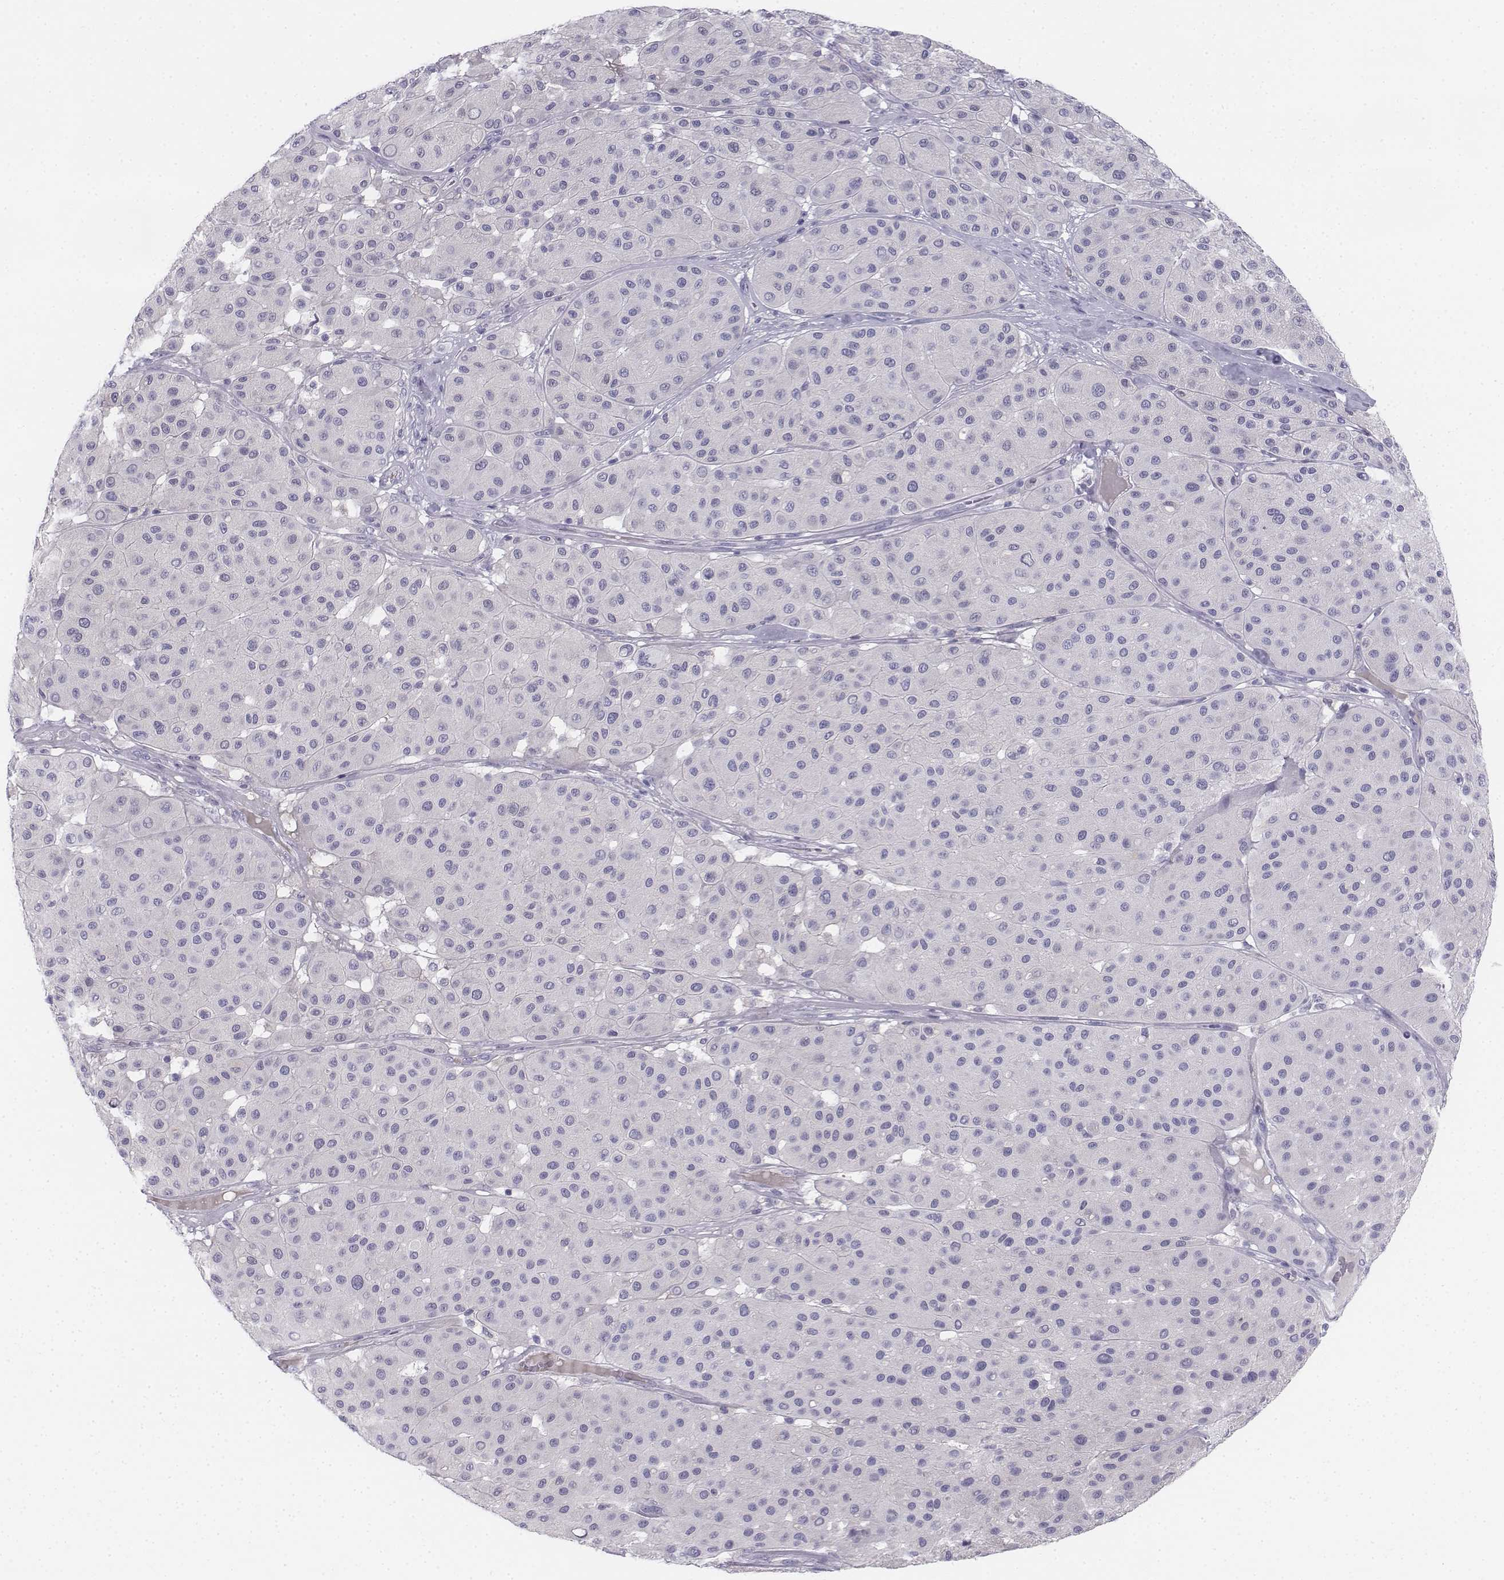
{"staining": {"intensity": "negative", "quantity": "none", "location": "none"}, "tissue": "melanoma", "cell_type": "Tumor cells", "image_type": "cancer", "snomed": [{"axis": "morphology", "description": "Malignant melanoma, Metastatic site"}, {"axis": "topography", "description": "Smooth muscle"}], "caption": "This image is of melanoma stained with immunohistochemistry (IHC) to label a protein in brown with the nuclei are counter-stained blue. There is no expression in tumor cells.", "gene": "TH", "patient": {"sex": "male", "age": 41}}